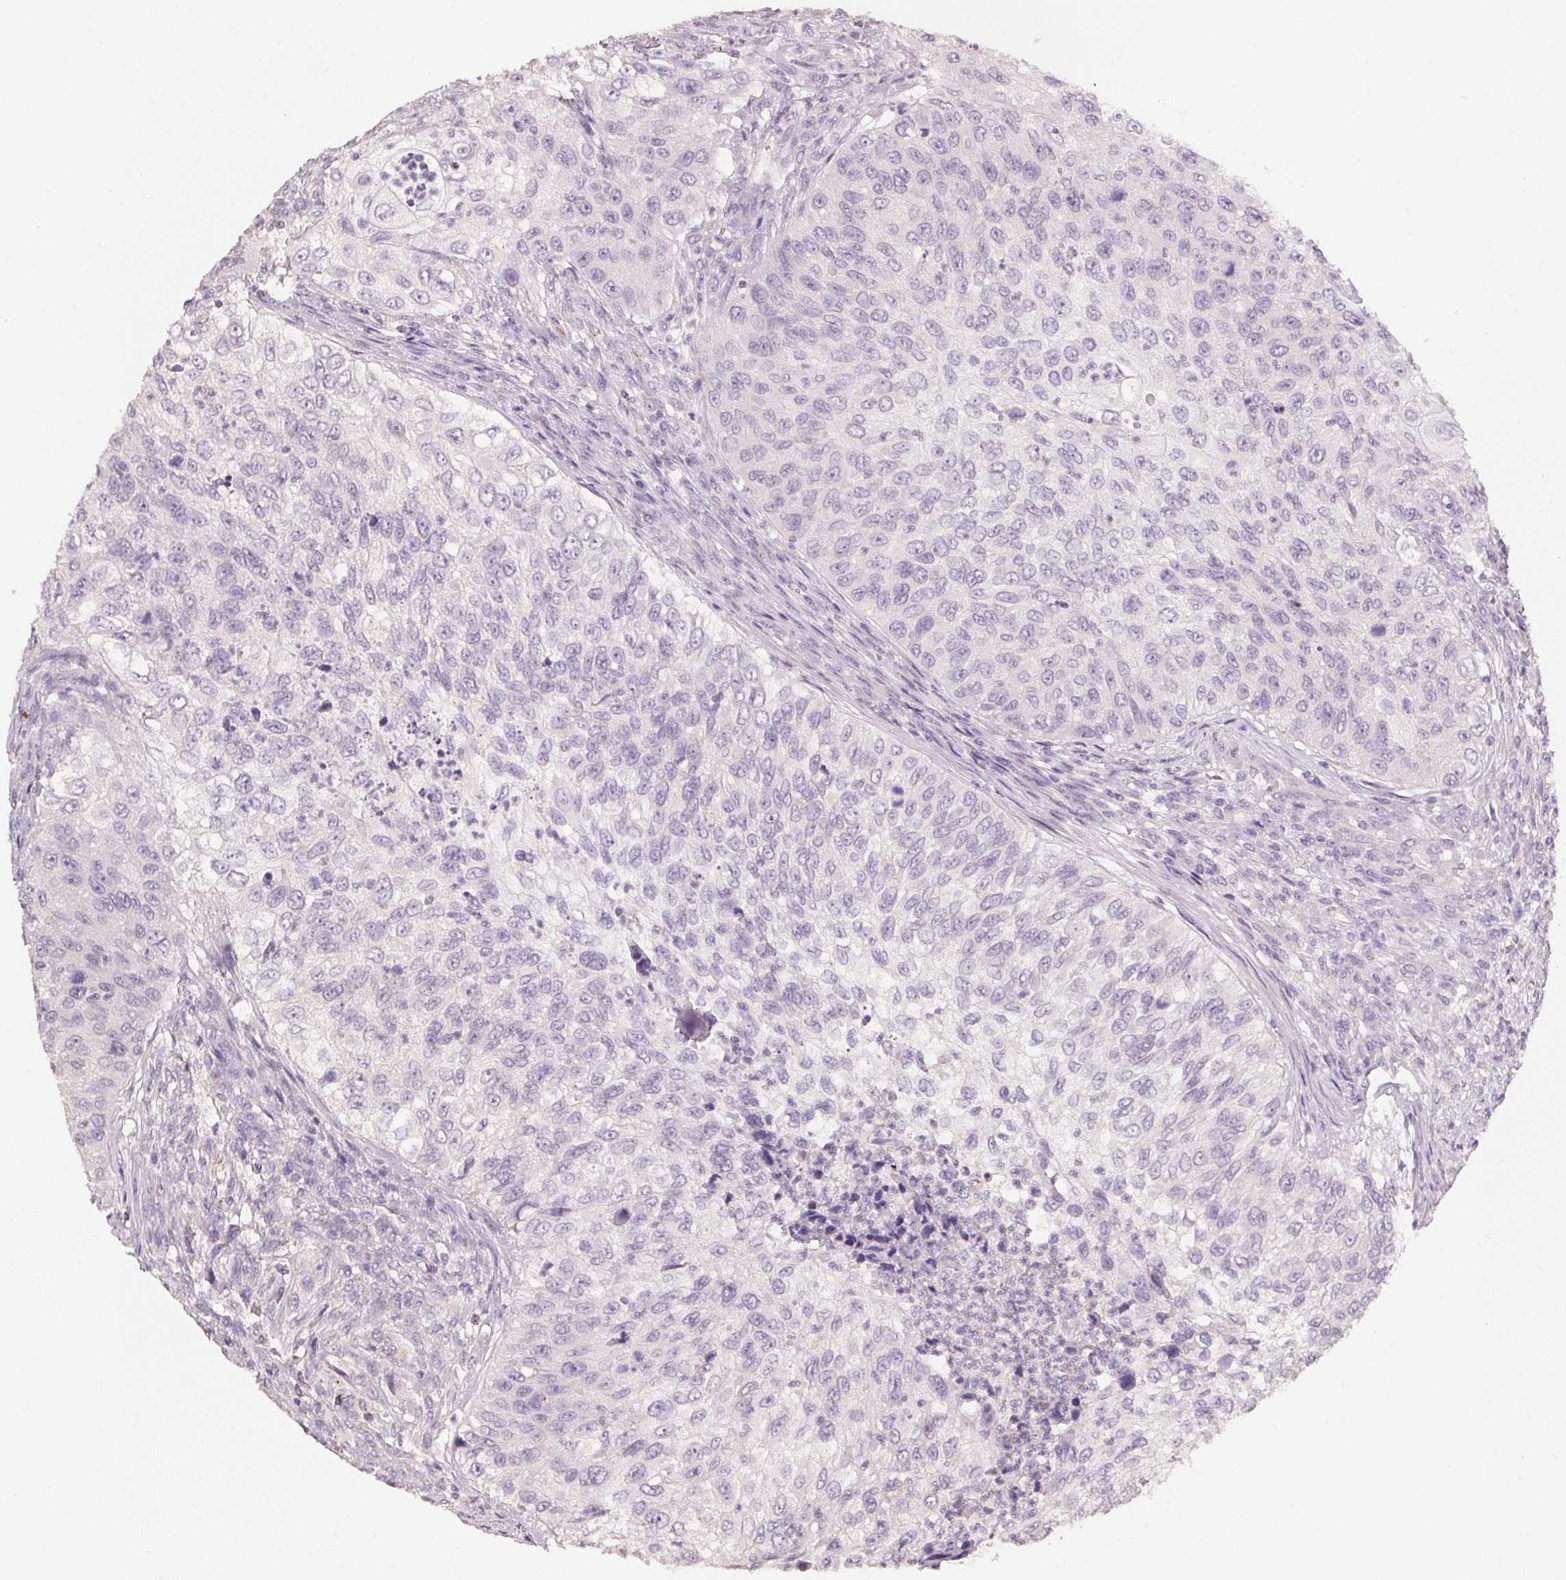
{"staining": {"intensity": "negative", "quantity": "none", "location": "none"}, "tissue": "urothelial cancer", "cell_type": "Tumor cells", "image_type": "cancer", "snomed": [{"axis": "morphology", "description": "Urothelial carcinoma, High grade"}, {"axis": "topography", "description": "Urinary bladder"}], "caption": "This is an IHC micrograph of human urothelial carcinoma (high-grade). There is no staining in tumor cells.", "gene": "CXCL5", "patient": {"sex": "female", "age": 60}}